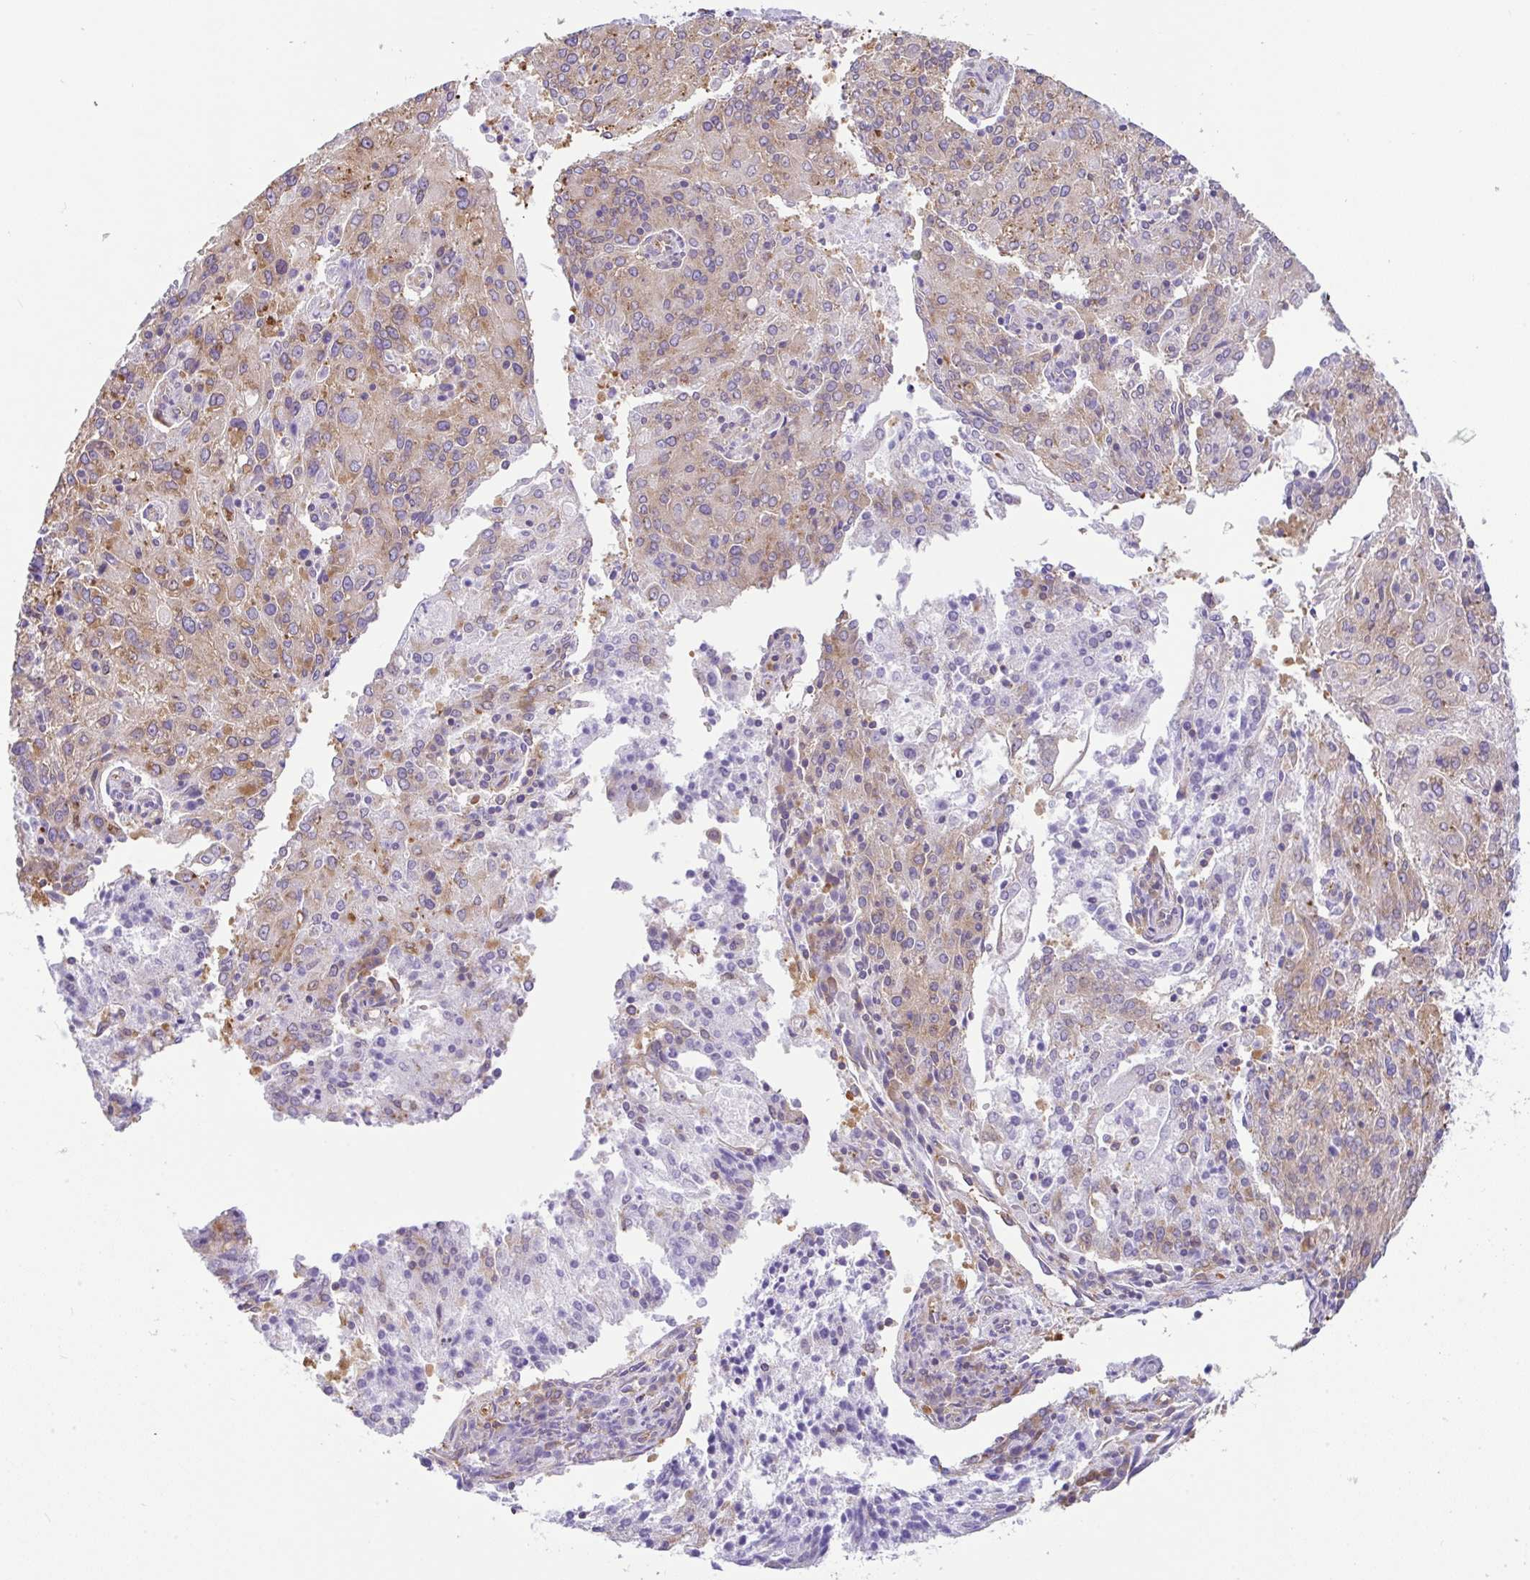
{"staining": {"intensity": "weak", "quantity": "25%-75%", "location": "cytoplasmic/membranous"}, "tissue": "endometrial cancer", "cell_type": "Tumor cells", "image_type": "cancer", "snomed": [{"axis": "morphology", "description": "Adenocarcinoma, NOS"}, {"axis": "topography", "description": "Endometrium"}], "caption": "Endometrial adenocarcinoma stained with a protein marker exhibits weak staining in tumor cells.", "gene": "GFPT2", "patient": {"sex": "female", "age": 82}}